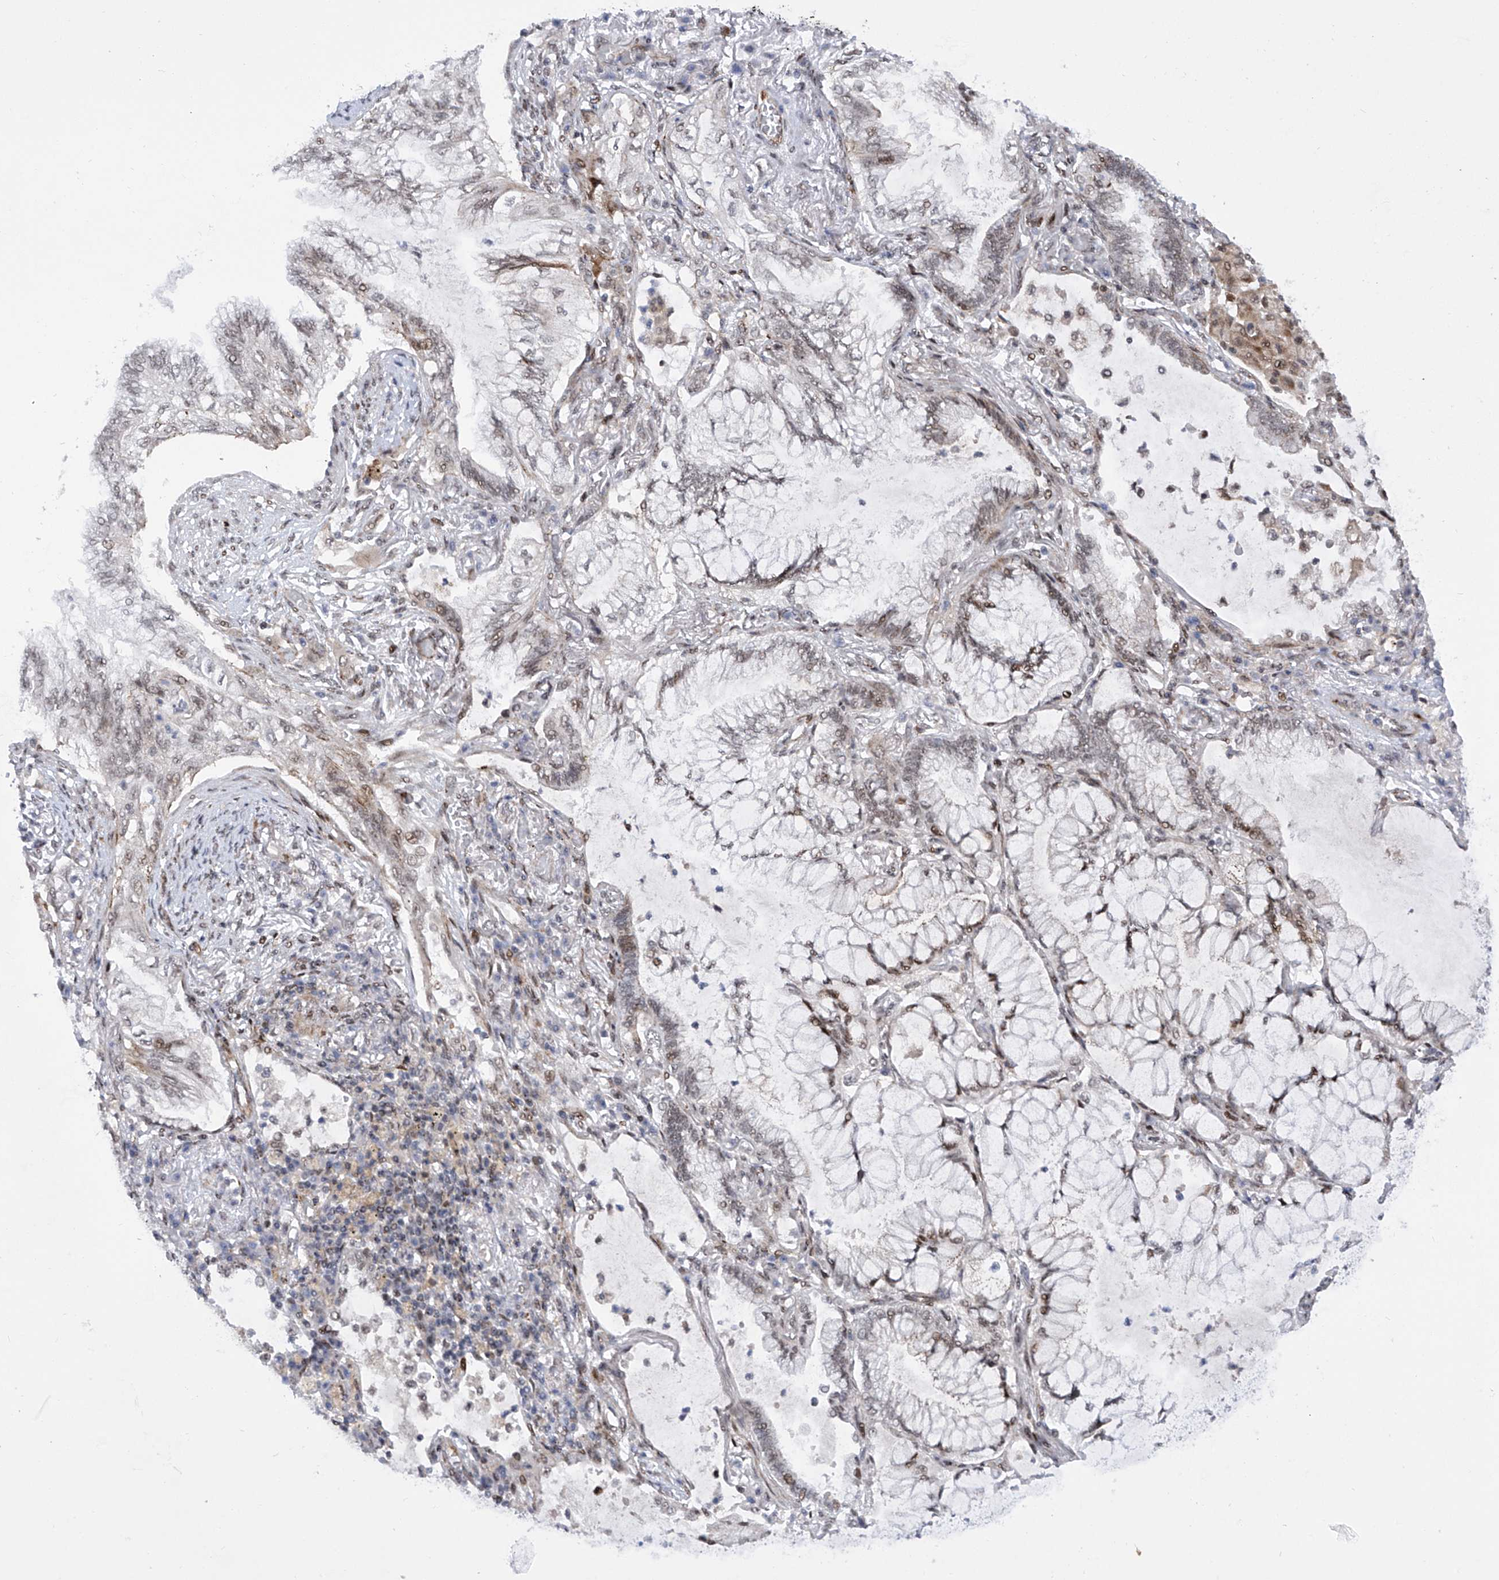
{"staining": {"intensity": "weak", "quantity": "25%-75%", "location": "nuclear"}, "tissue": "lung cancer", "cell_type": "Tumor cells", "image_type": "cancer", "snomed": [{"axis": "morphology", "description": "Adenocarcinoma, NOS"}, {"axis": "topography", "description": "Lung"}], "caption": "Brown immunohistochemical staining in lung cancer exhibits weak nuclear expression in about 25%-75% of tumor cells. Immunohistochemistry (ihc) stains the protein in brown and the nuclei are stained blue.", "gene": "CEP290", "patient": {"sex": "female", "age": 70}}